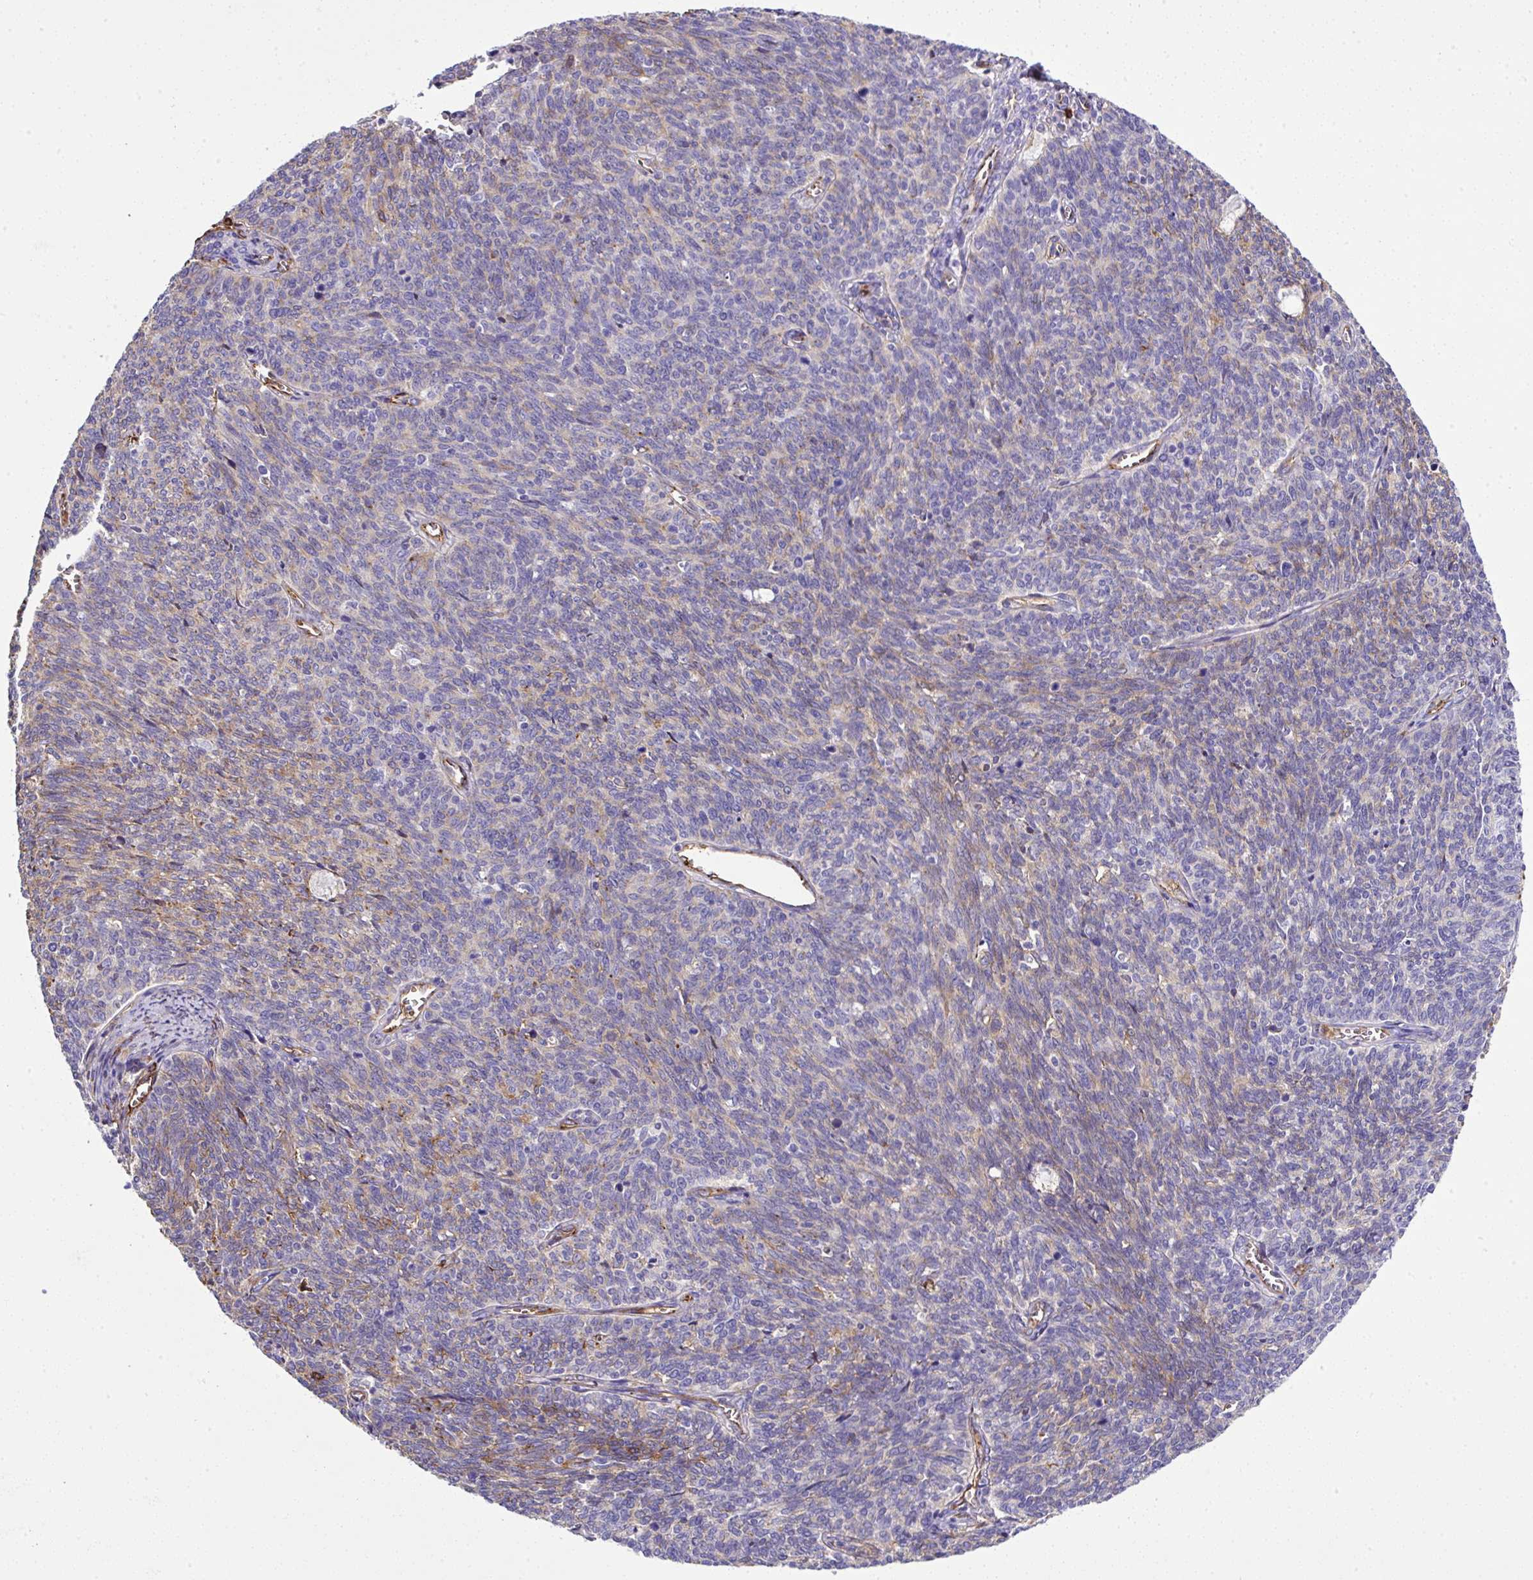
{"staining": {"intensity": "negative", "quantity": "none", "location": "none"}, "tissue": "cervical cancer", "cell_type": "Tumor cells", "image_type": "cancer", "snomed": [{"axis": "morphology", "description": "Squamous cell carcinoma, NOS"}, {"axis": "topography", "description": "Cervix"}], "caption": "A high-resolution image shows IHC staining of squamous cell carcinoma (cervical), which displays no significant staining in tumor cells.", "gene": "MAGEB5", "patient": {"sex": "female", "age": 39}}